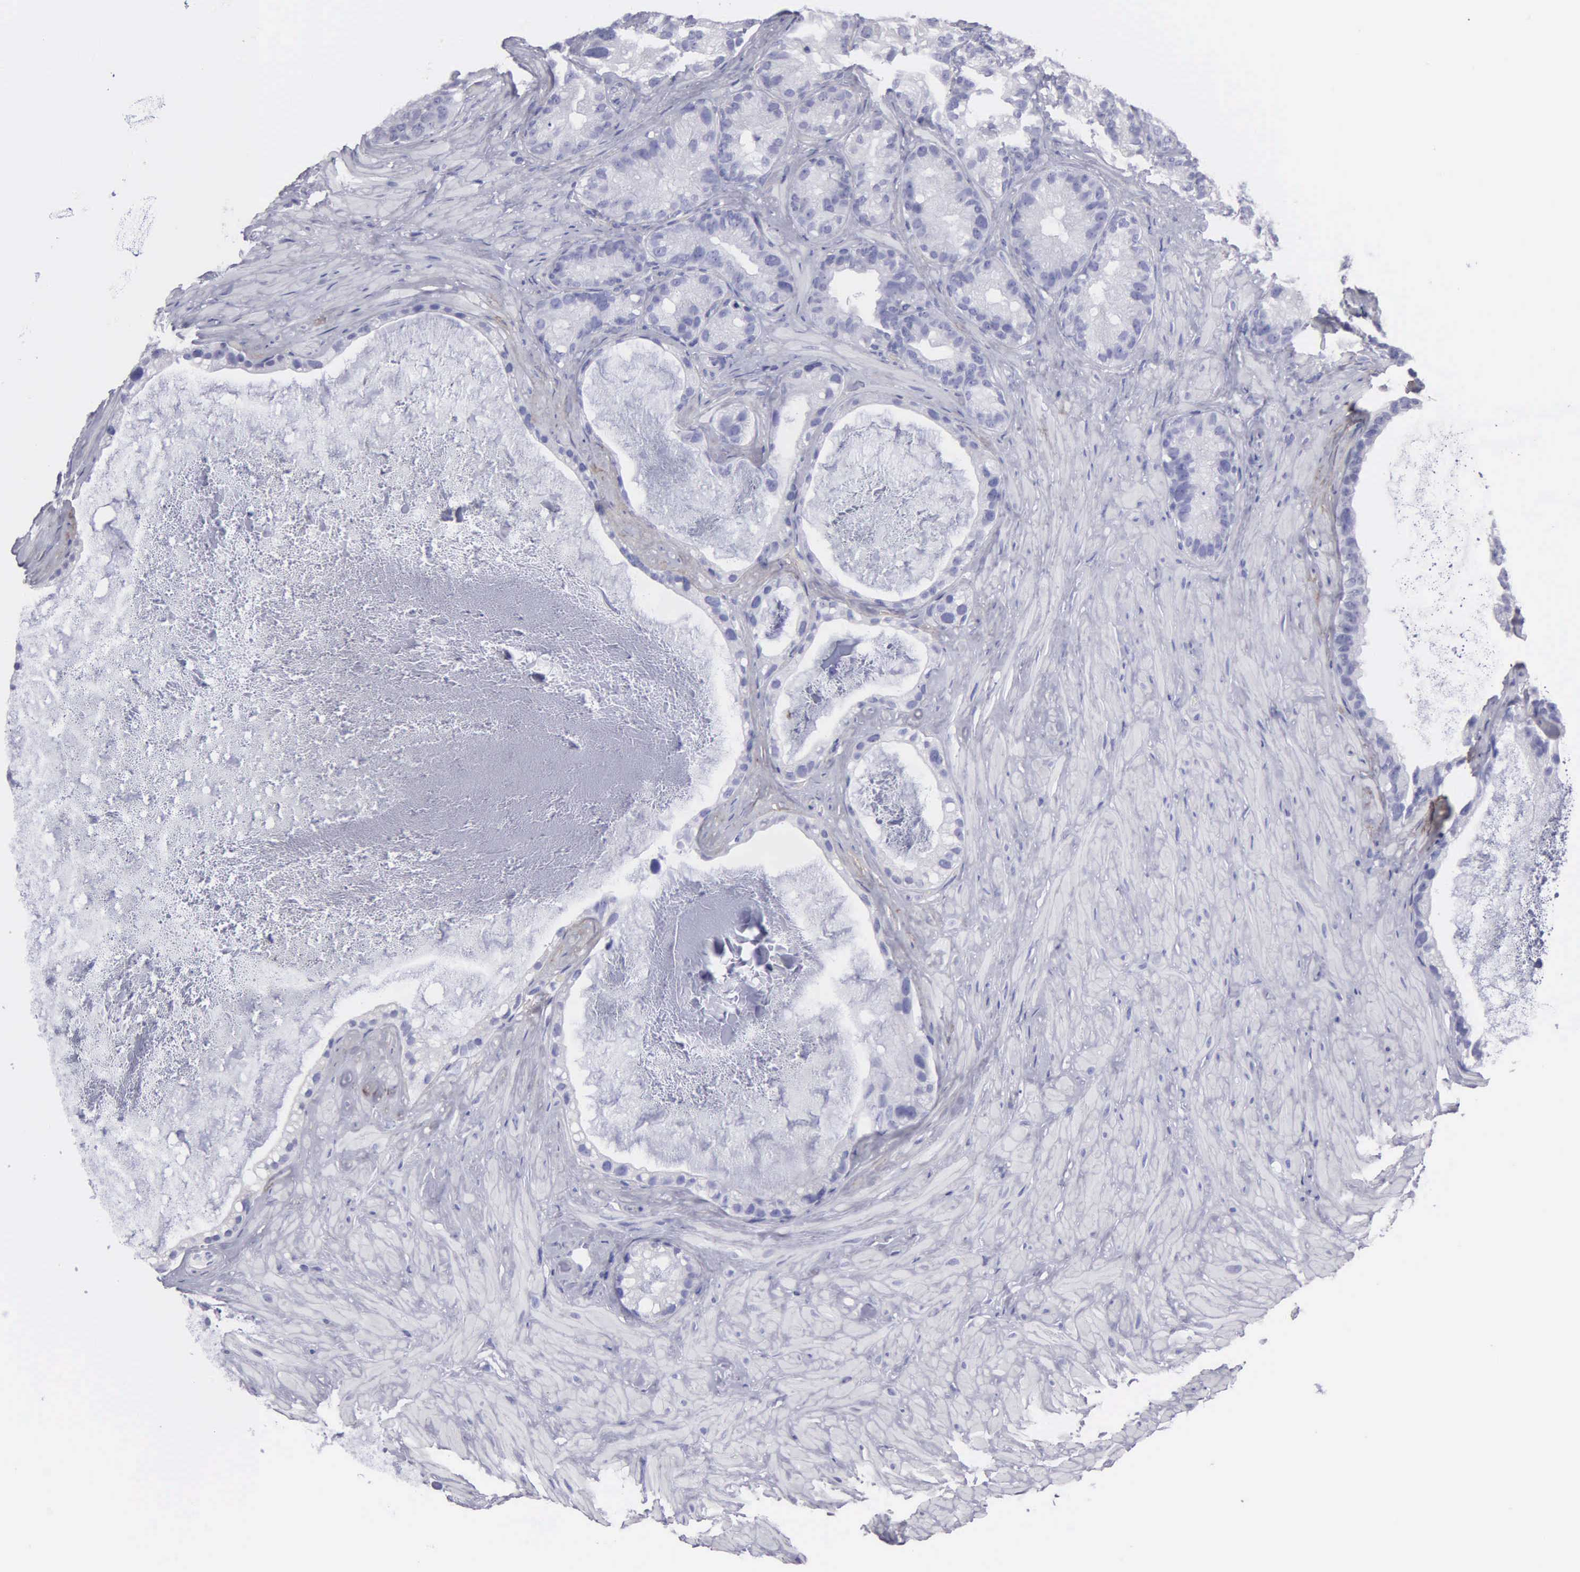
{"staining": {"intensity": "negative", "quantity": "none", "location": "none"}, "tissue": "seminal vesicle", "cell_type": "Glandular cells", "image_type": "normal", "snomed": [{"axis": "morphology", "description": "Normal tissue, NOS"}, {"axis": "topography", "description": "Seminal veicle"}], "caption": "Glandular cells are negative for protein expression in benign human seminal vesicle. The staining is performed using DAB (3,3'-diaminobenzidine) brown chromogen with nuclei counter-stained in using hematoxylin.", "gene": "FBLN5", "patient": {"sex": "male", "age": 63}}